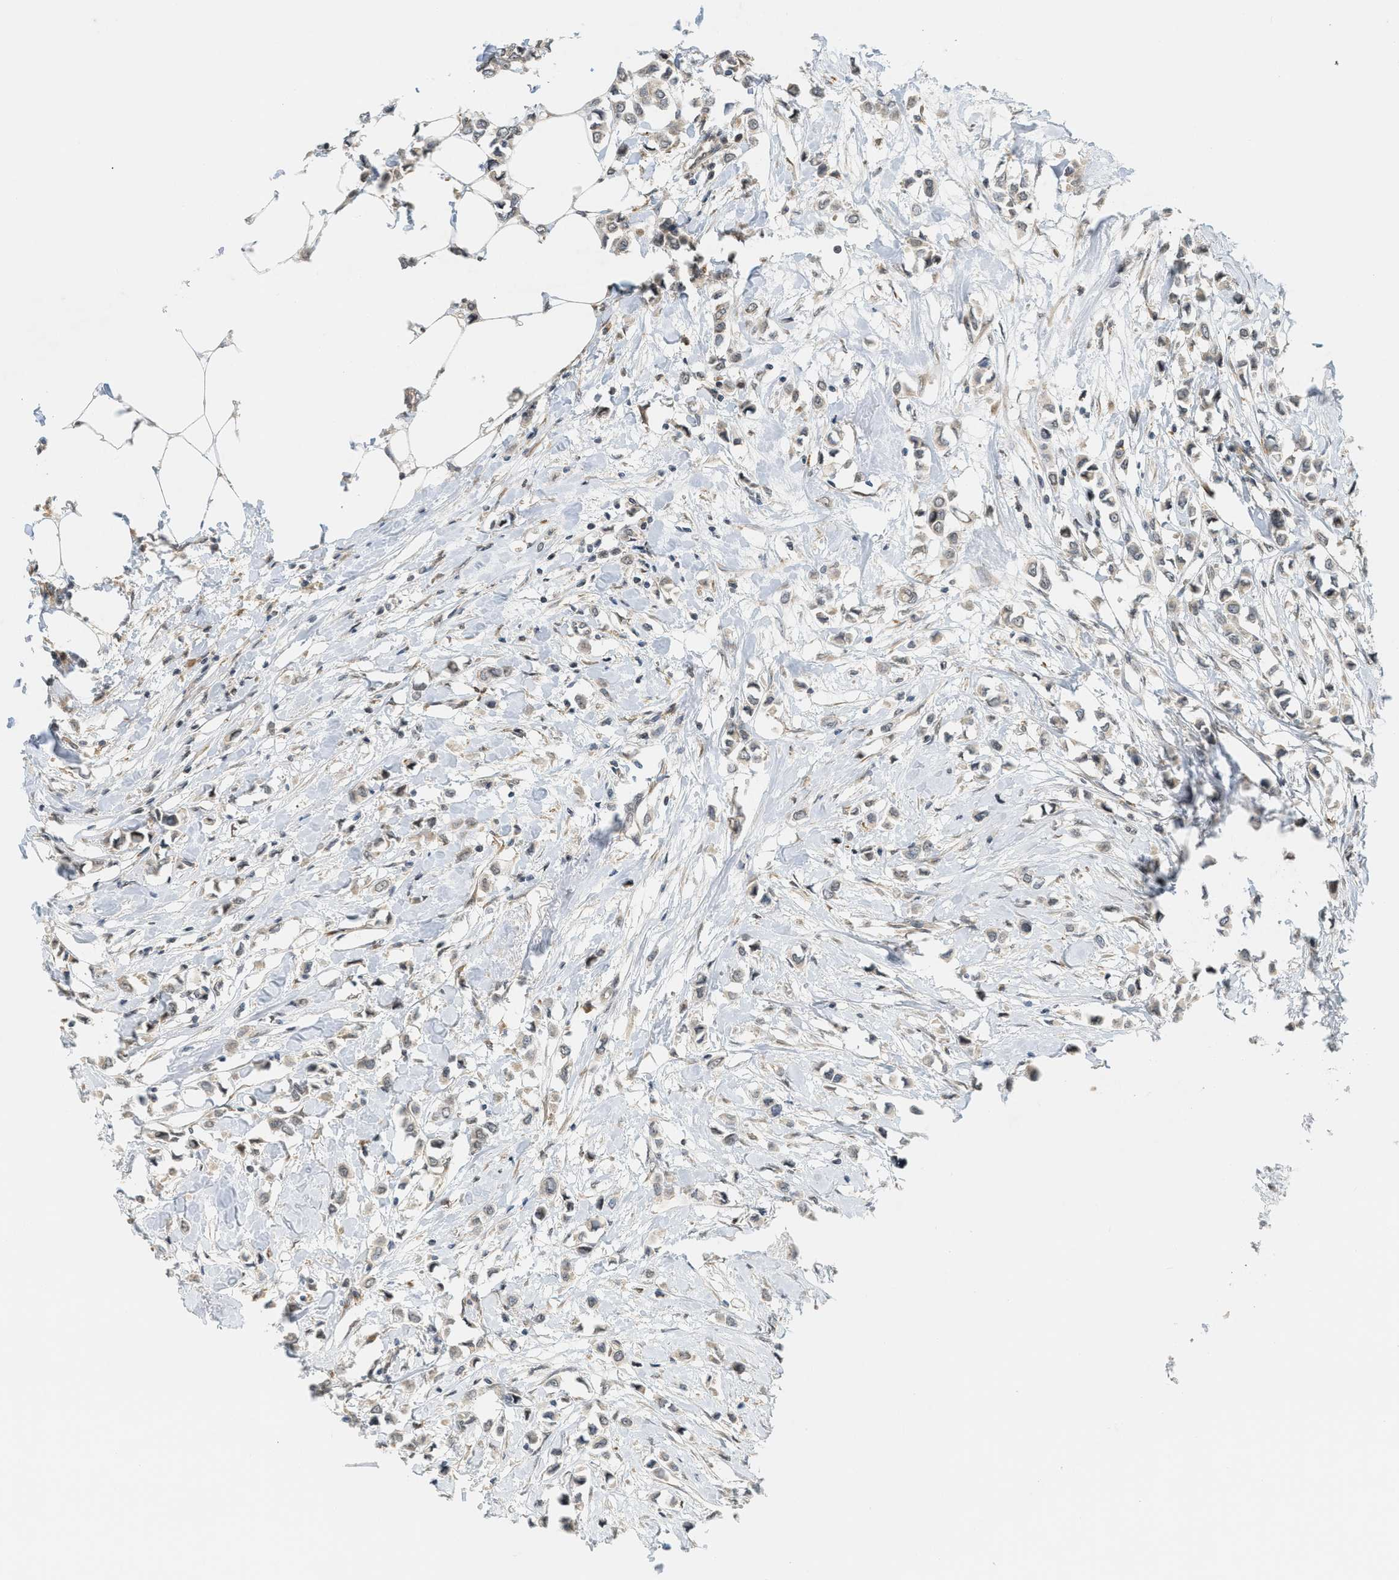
{"staining": {"intensity": "weak", "quantity": ">75%", "location": "cytoplasmic/membranous"}, "tissue": "breast cancer", "cell_type": "Tumor cells", "image_type": "cancer", "snomed": [{"axis": "morphology", "description": "Lobular carcinoma"}, {"axis": "topography", "description": "Breast"}], "caption": "High-magnification brightfield microscopy of breast cancer stained with DAB (brown) and counterstained with hematoxylin (blue). tumor cells exhibit weak cytoplasmic/membranous positivity is seen in approximately>75% of cells. (Brightfield microscopy of DAB IHC at high magnification).", "gene": "PRKD1", "patient": {"sex": "female", "age": 51}}